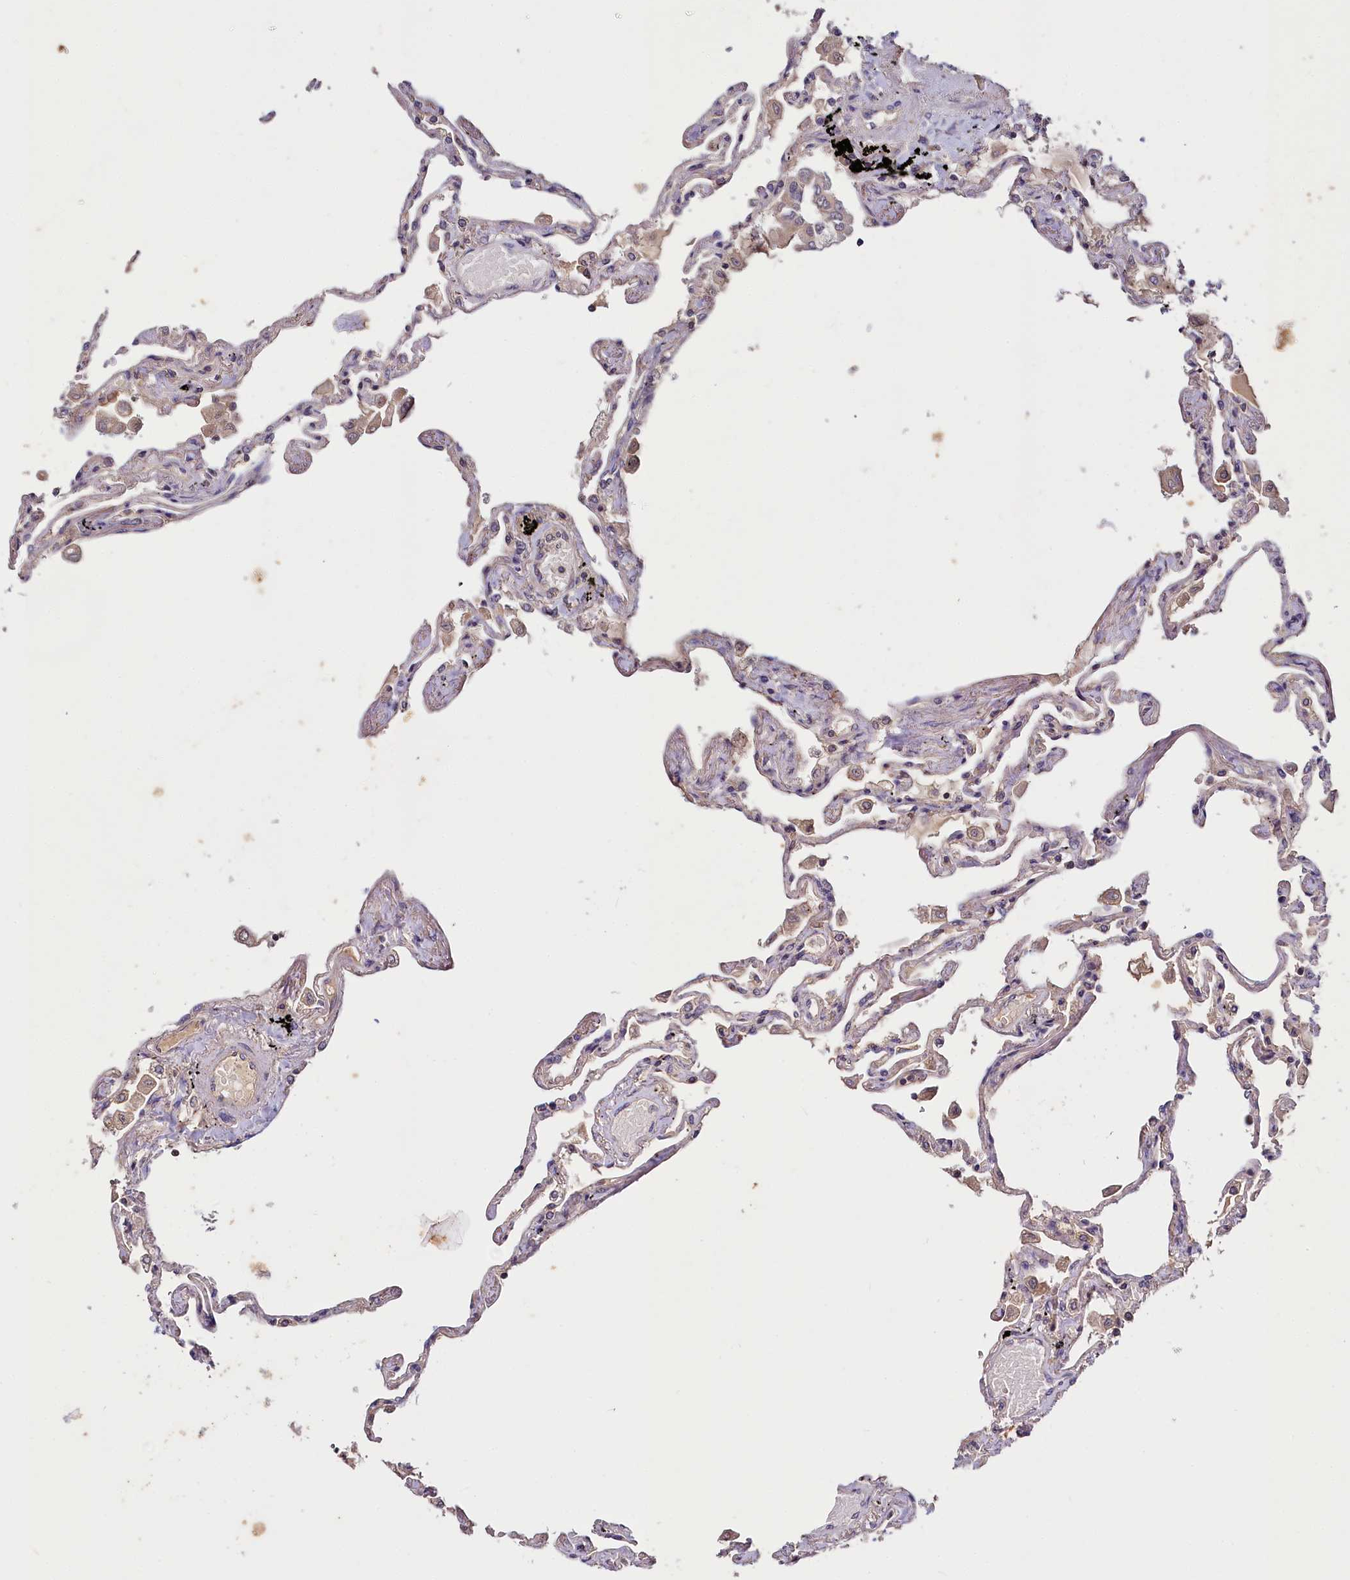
{"staining": {"intensity": "moderate", "quantity": "25%-75%", "location": "cytoplasmic/membranous"}, "tissue": "lung", "cell_type": "Alveolar cells", "image_type": "normal", "snomed": [{"axis": "morphology", "description": "Normal tissue, NOS"}, {"axis": "topography", "description": "Lung"}], "caption": "Moderate cytoplasmic/membranous staining is present in approximately 25%-75% of alveolar cells in normal lung.", "gene": "TMEM39A", "patient": {"sex": "female", "age": 67}}